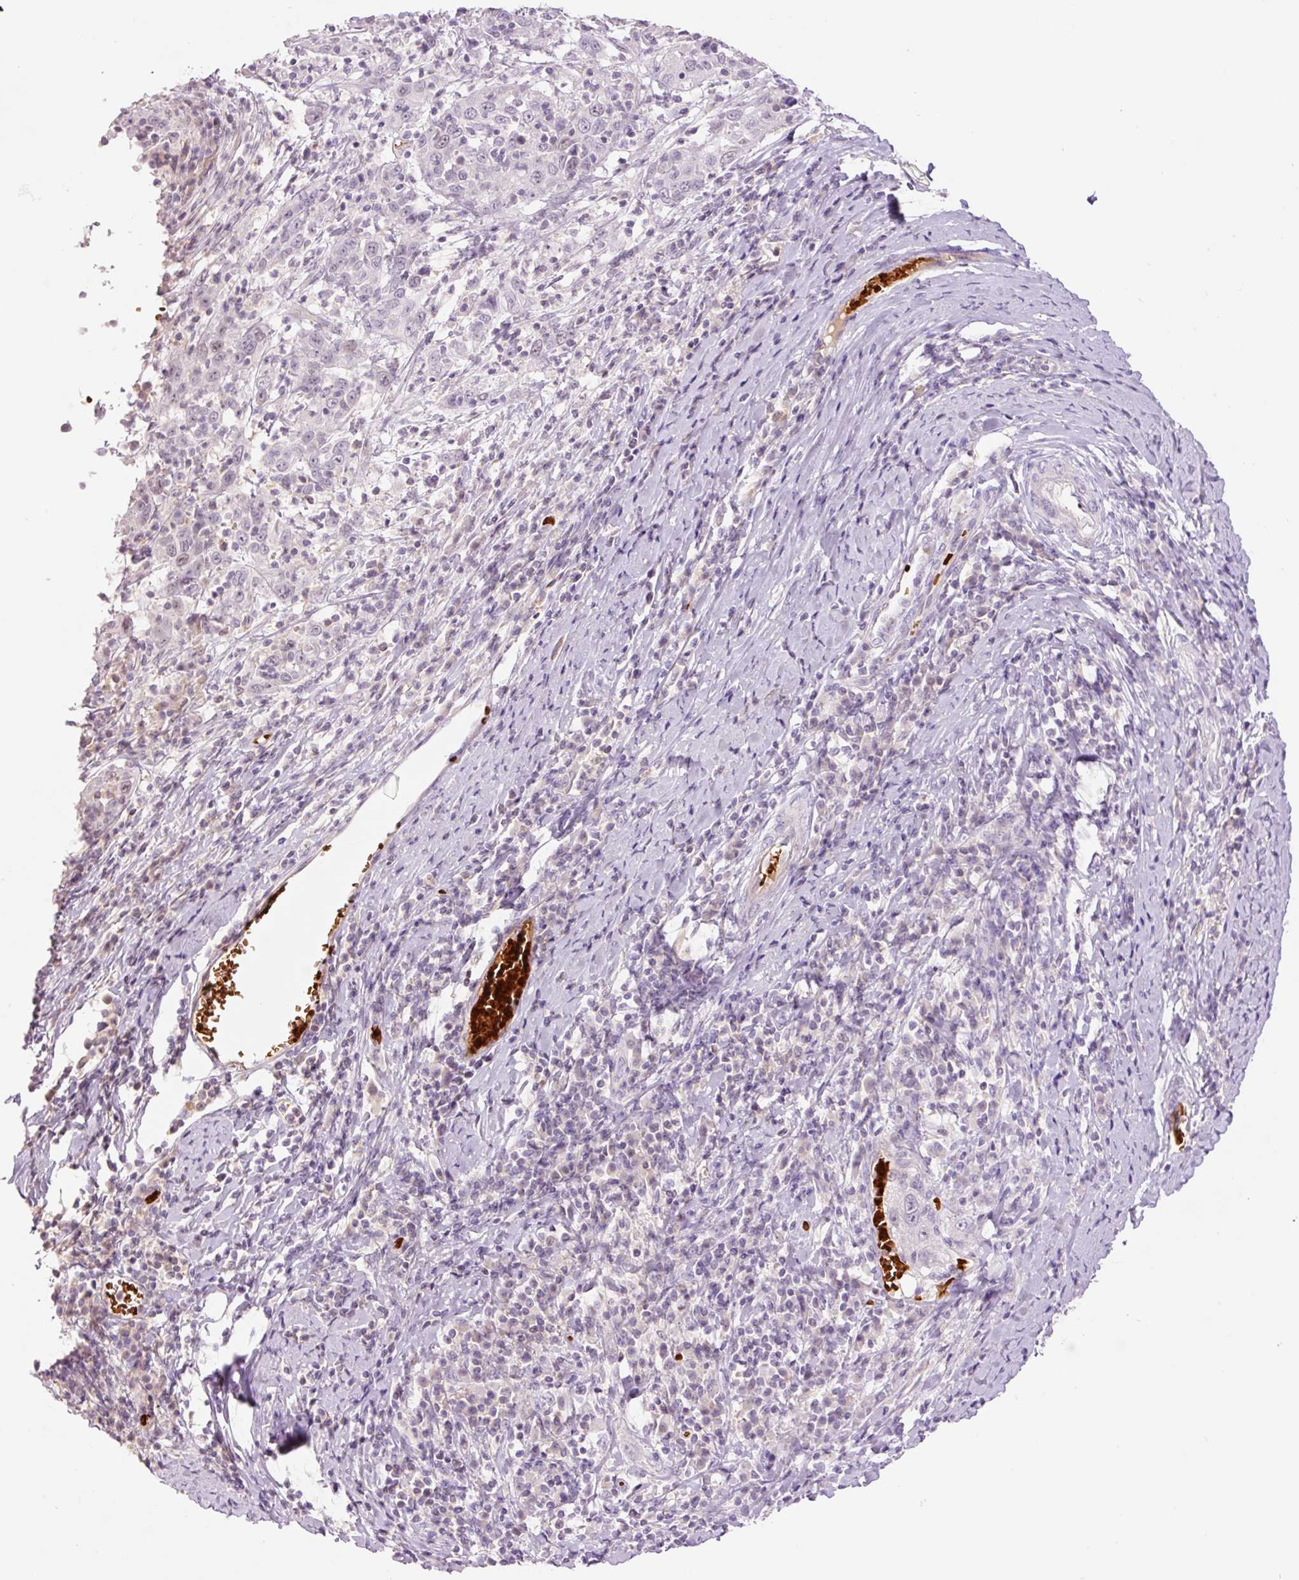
{"staining": {"intensity": "negative", "quantity": "none", "location": "none"}, "tissue": "cervical cancer", "cell_type": "Tumor cells", "image_type": "cancer", "snomed": [{"axis": "morphology", "description": "Squamous cell carcinoma, NOS"}, {"axis": "topography", "description": "Cervix"}], "caption": "High power microscopy photomicrograph of an IHC photomicrograph of squamous cell carcinoma (cervical), revealing no significant expression in tumor cells. (DAB IHC, high magnification).", "gene": "LY6G6D", "patient": {"sex": "female", "age": 46}}